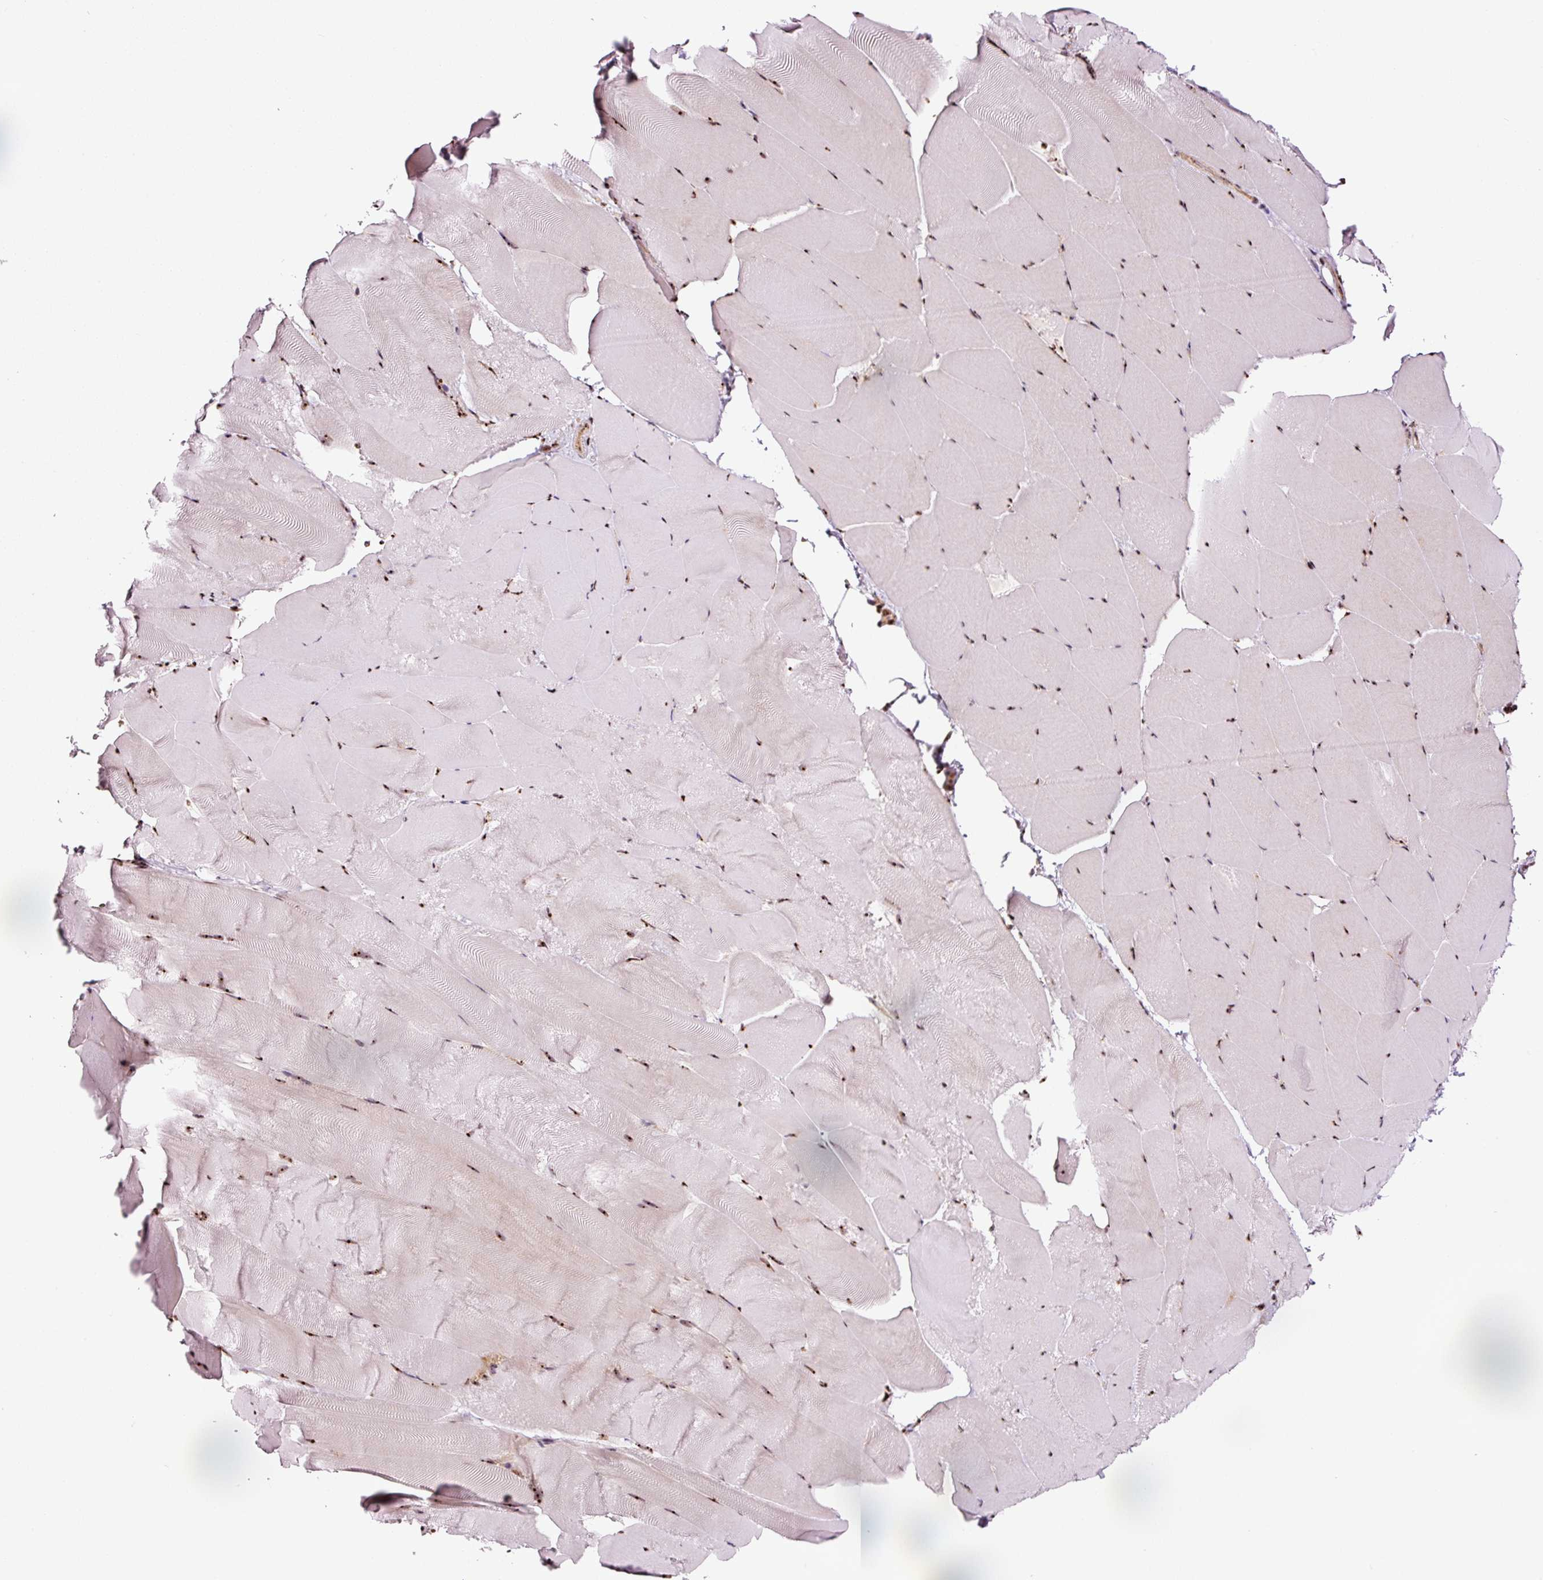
{"staining": {"intensity": "moderate", "quantity": ">75%", "location": "nuclear"}, "tissue": "skeletal muscle", "cell_type": "Myocytes", "image_type": "normal", "snomed": [{"axis": "morphology", "description": "Normal tissue, NOS"}, {"axis": "topography", "description": "Skeletal muscle"}], "caption": "Moderate nuclear expression is present in about >75% of myocytes in benign skeletal muscle.", "gene": "GNL3", "patient": {"sex": "female", "age": 64}}